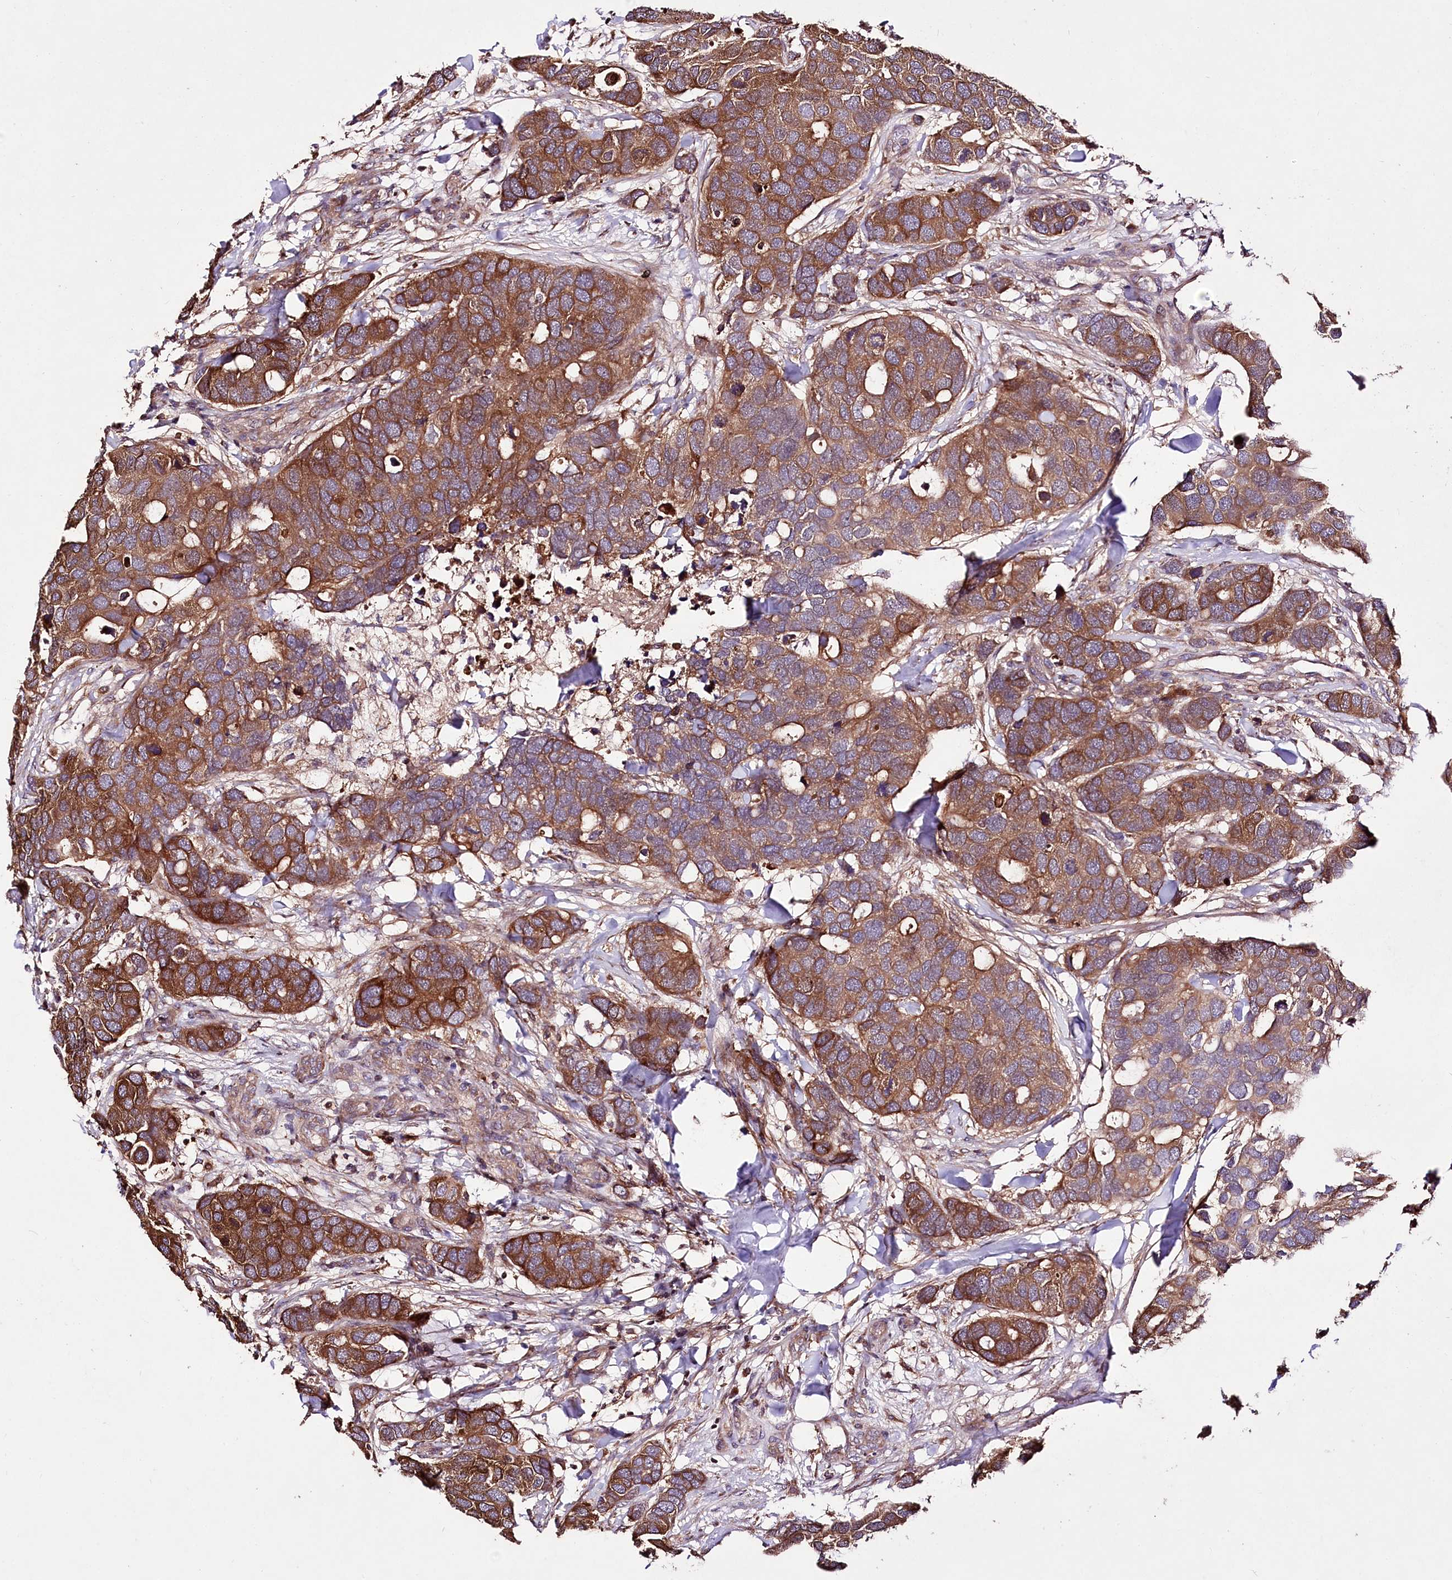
{"staining": {"intensity": "strong", "quantity": ">75%", "location": "cytoplasmic/membranous"}, "tissue": "breast cancer", "cell_type": "Tumor cells", "image_type": "cancer", "snomed": [{"axis": "morphology", "description": "Duct carcinoma"}, {"axis": "topography", "description": "Breast"}], "caption": "Approximately >75% of tumor cells in human breast cancer (intraductal carcinoma) exhibit strong cytoplasmic/membranous protein expression as visualized by brown immunohistochemical staining.", "gene": "WWC1", "patient": {"sex": "female", "age": 83}}